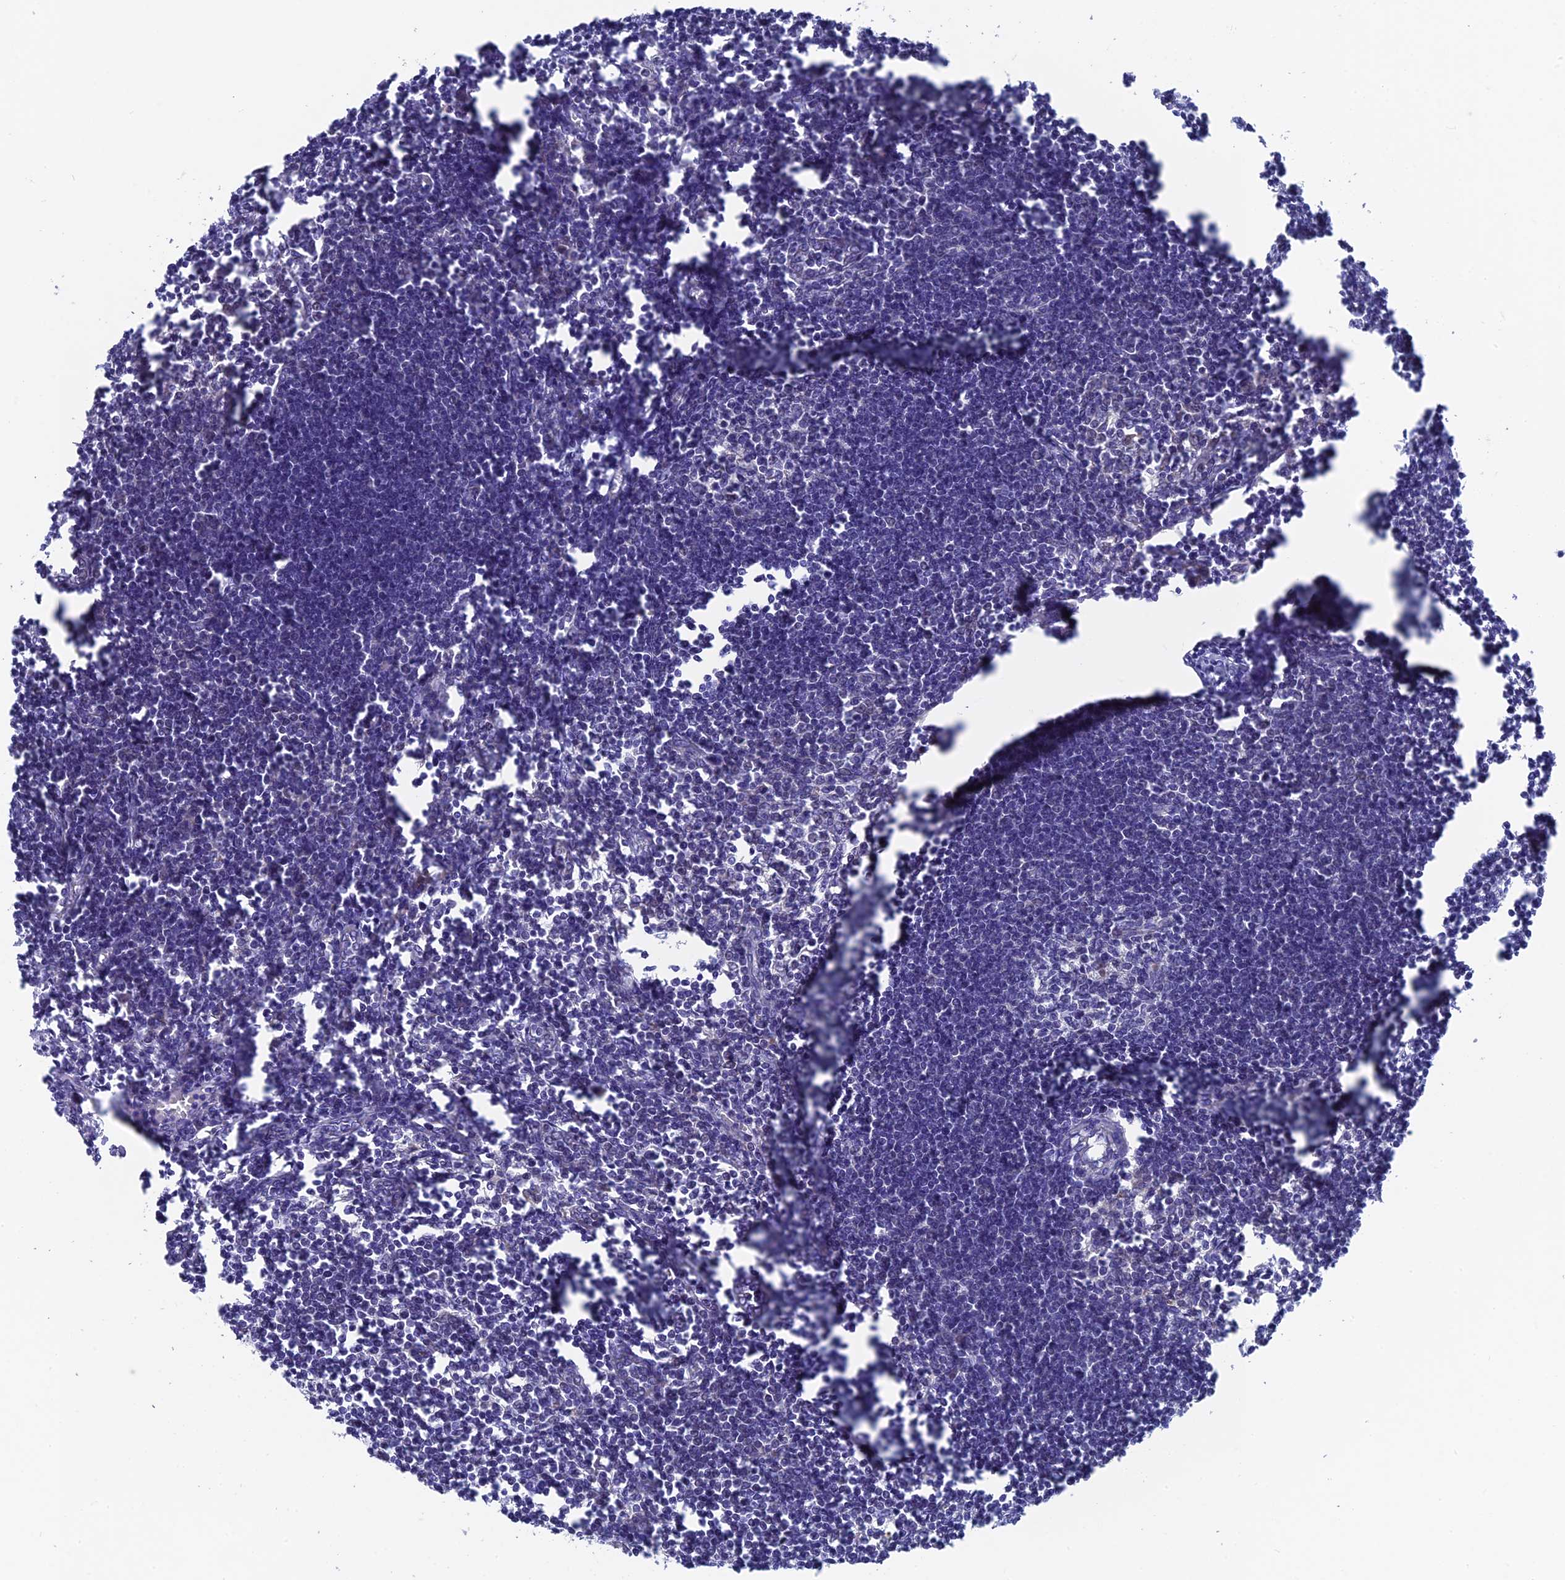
{"staining": {"intensity": "negative", "quantity": "none", "location": "none"}, "tissue": "lymph node", "cell_type": "Germinal center cells", "image_type": "normal", "snomed": [{"axis": "morphology", "description": "Normal tissue, NOS"}, {"axis": "morphology", "description": "Malignant melanoma, Metastatic site"}, {"axis": "topography", "description": "Lymph node"}], "caption": "Lymph node stained for a protein using IHC exhibits no expression germinal center cells.", "gene": "AK4P3", "patient": {"sex": "male", "age": 41}}